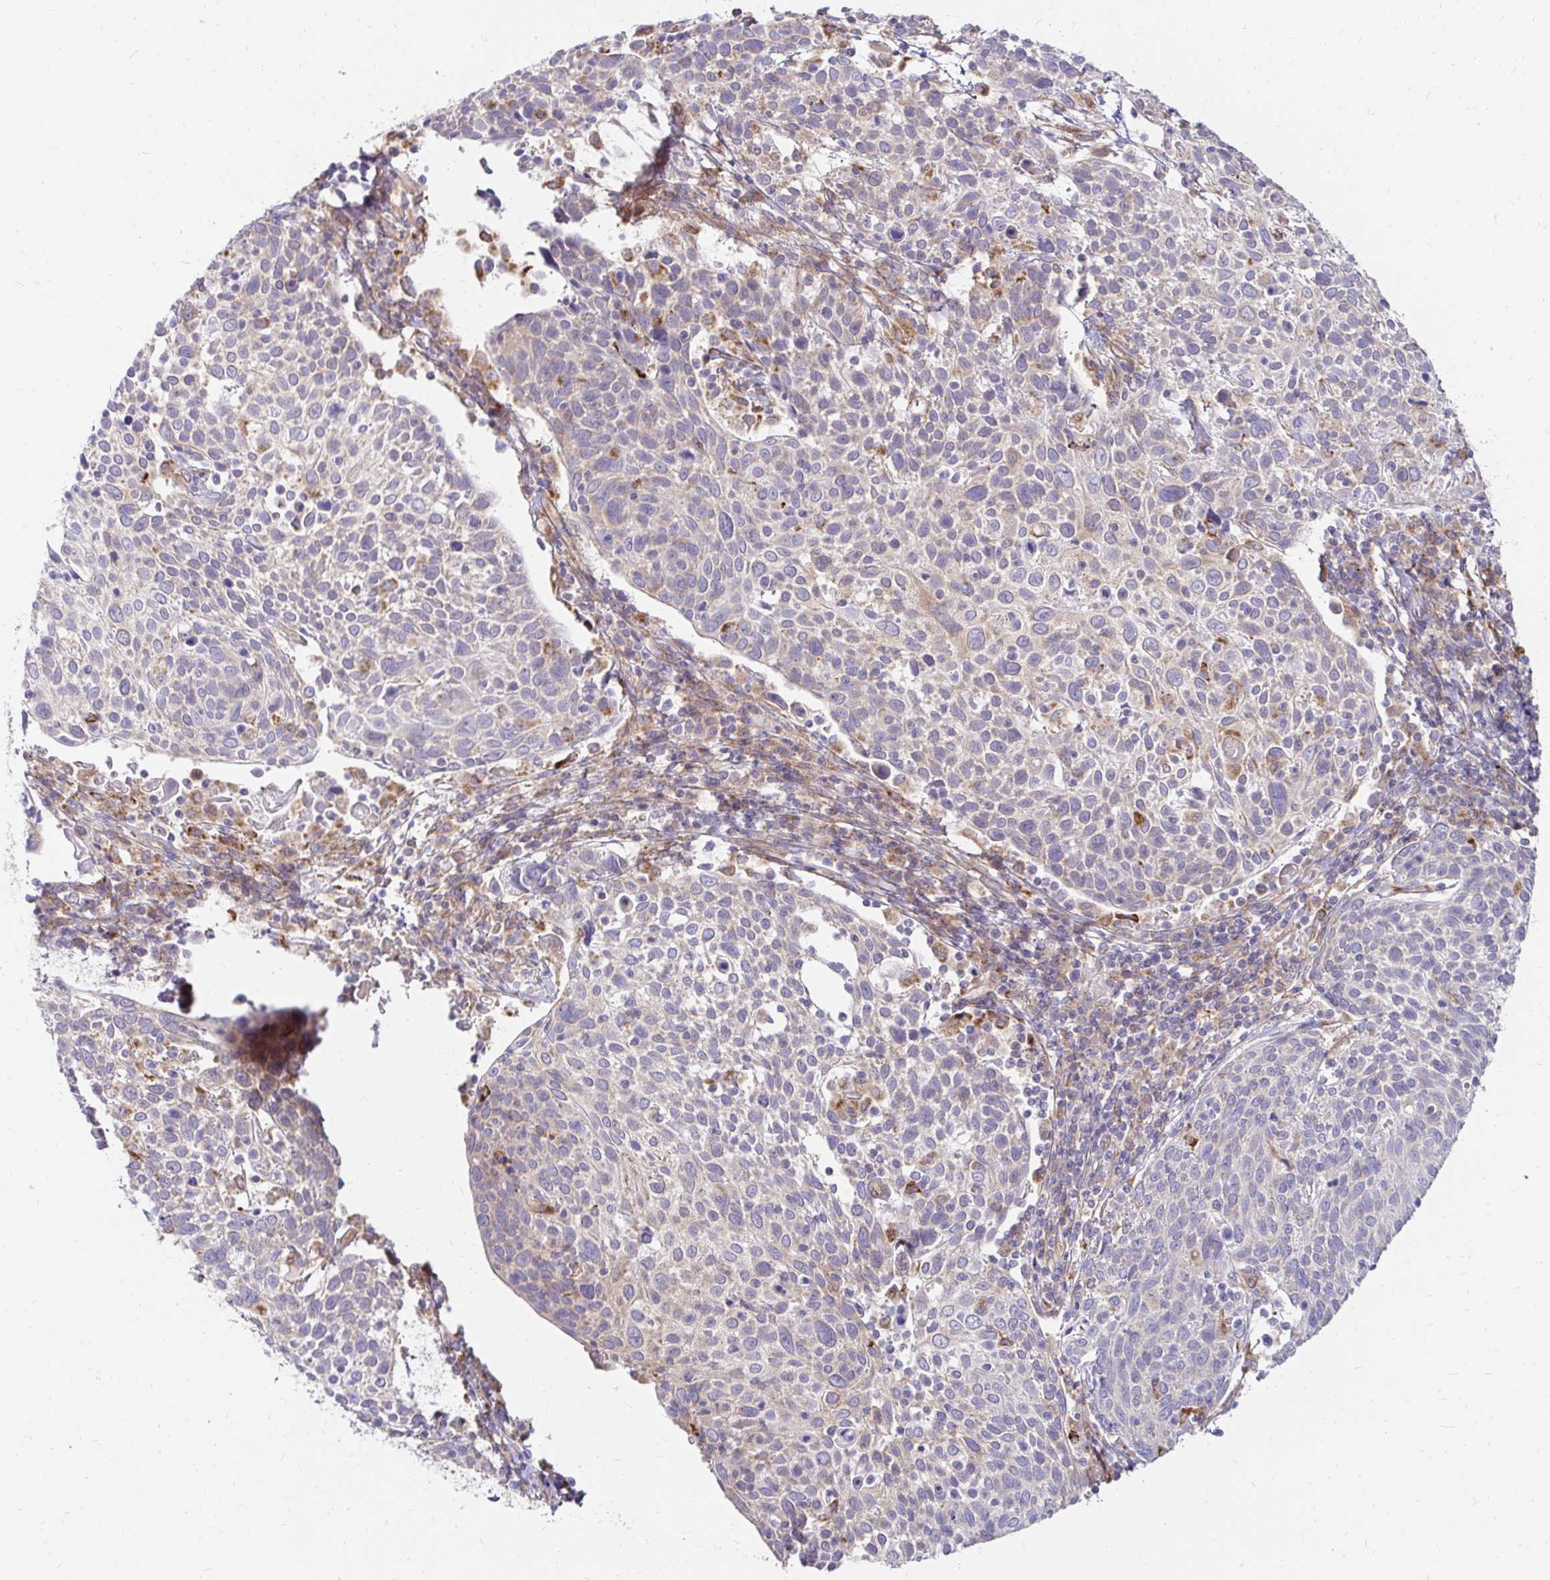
{"staining": {"intensity": "negative", "quantity": "none", "location": "none"}, "tissue": "cervical cancer", "cell_type": "Tumor cells", "image_type": "cancer", "snomed": [{"axis": "morphology", "description": "Squamous cell carcinoma, NOS"}, {"axis": "topography", "description": "Cervix"}], "caption": "Tumor cells are negative for protein expression in human cervical cancer.", "gene": "IDUA", "patient": {"sex": "female", "age": 61}}